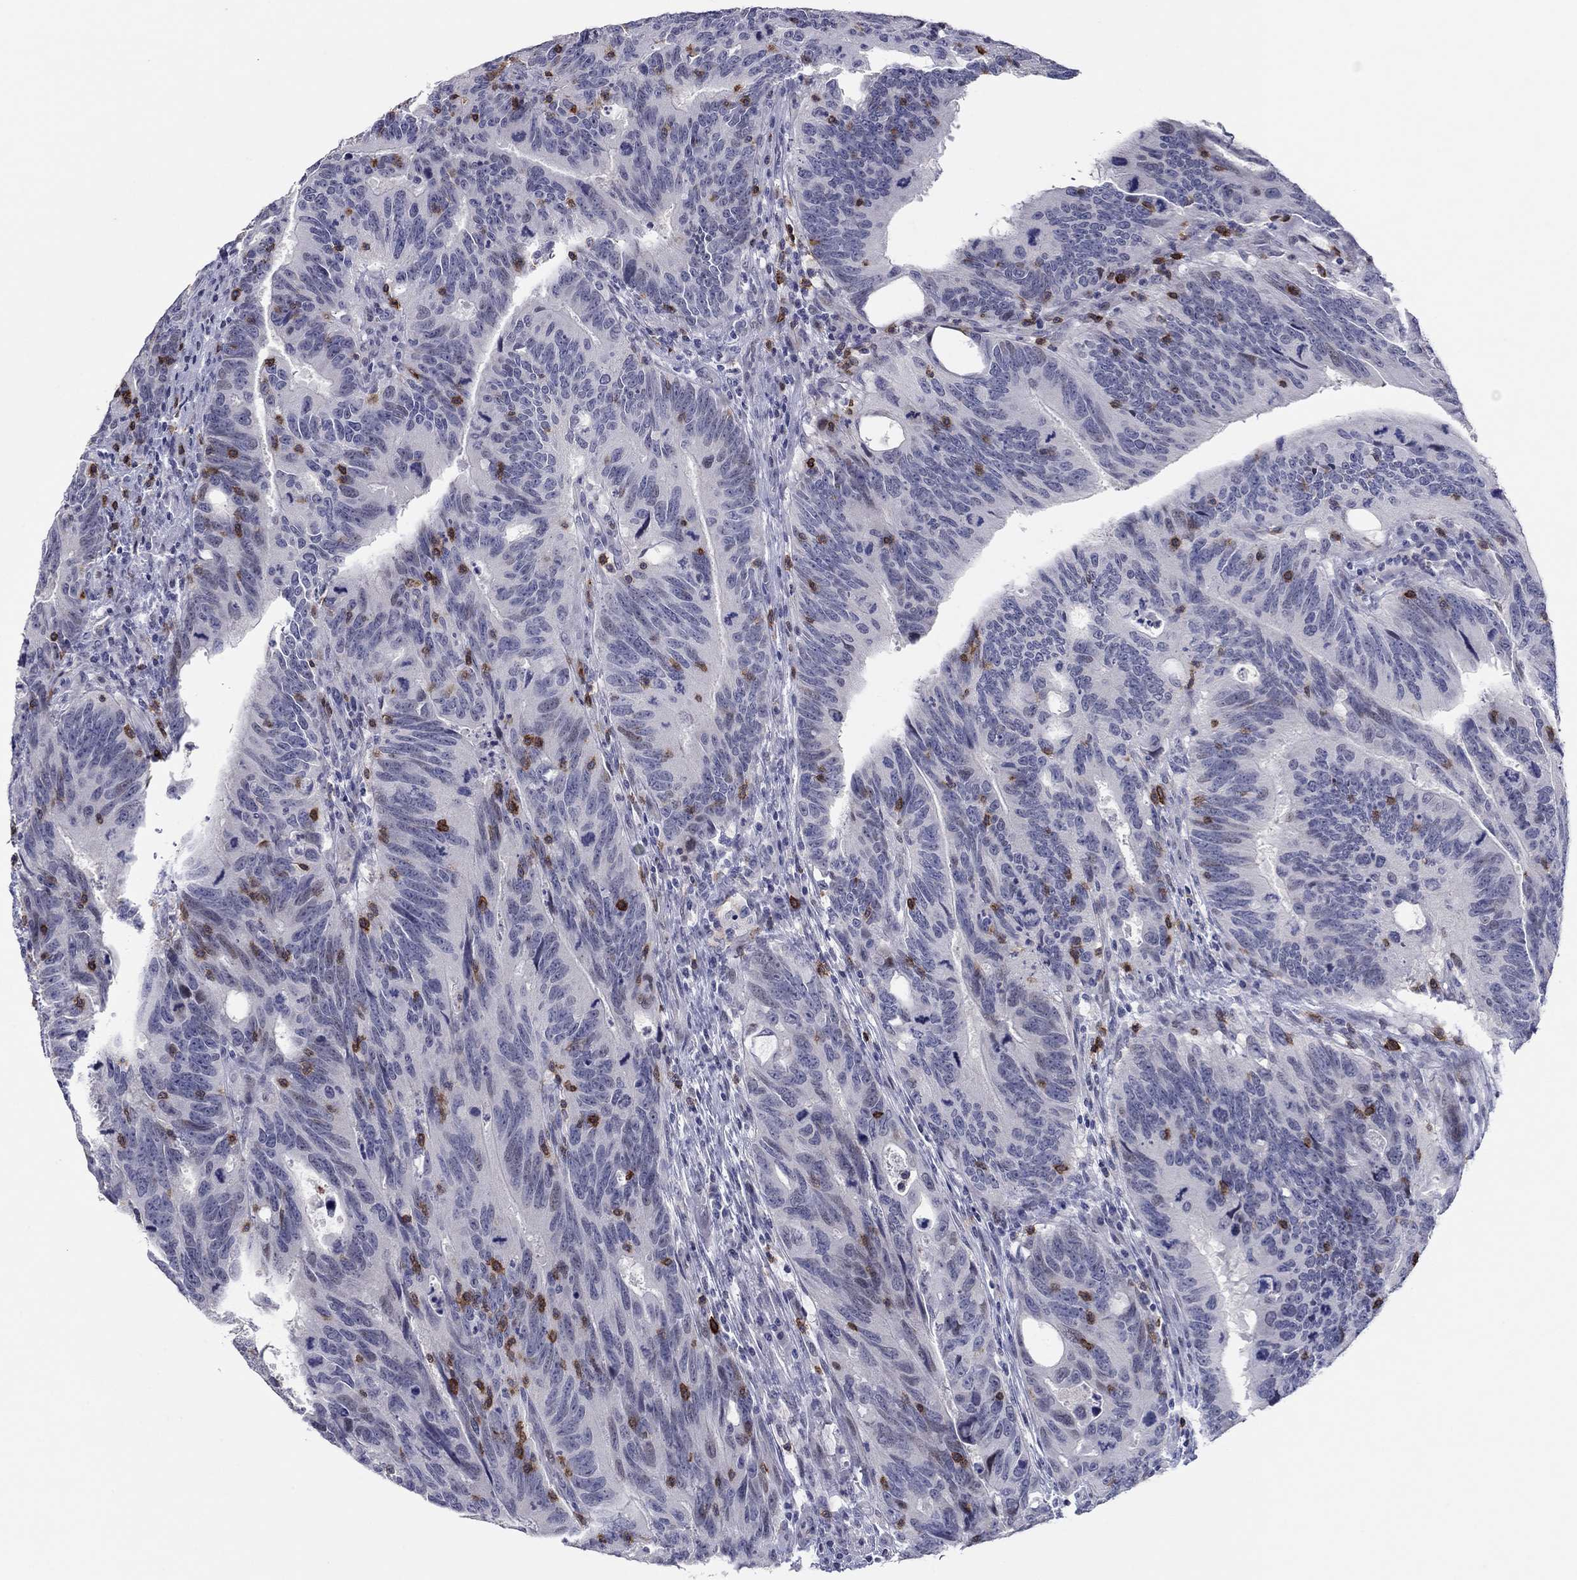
{"staining": {"intensity": "negative", "quantity": "none", "location": "none"}, "tissue": "colorectal cancer", "cell_type": "Tumor cells", "image_type": "cancer", "snomed": [{"axis": "morphology", "description": "Adenocarcinoma, NOS"}, {"axis": "topography", "description": "Colon"}], "caption": "High magnification brightfield microscopy of colorectal cancer stained with DAB (brown) and counterstained with hematoxylin (blue): tumor cells show no significant expression.", "gene": "ITGAE", "patient": {"sex": "female", "age": 77}}